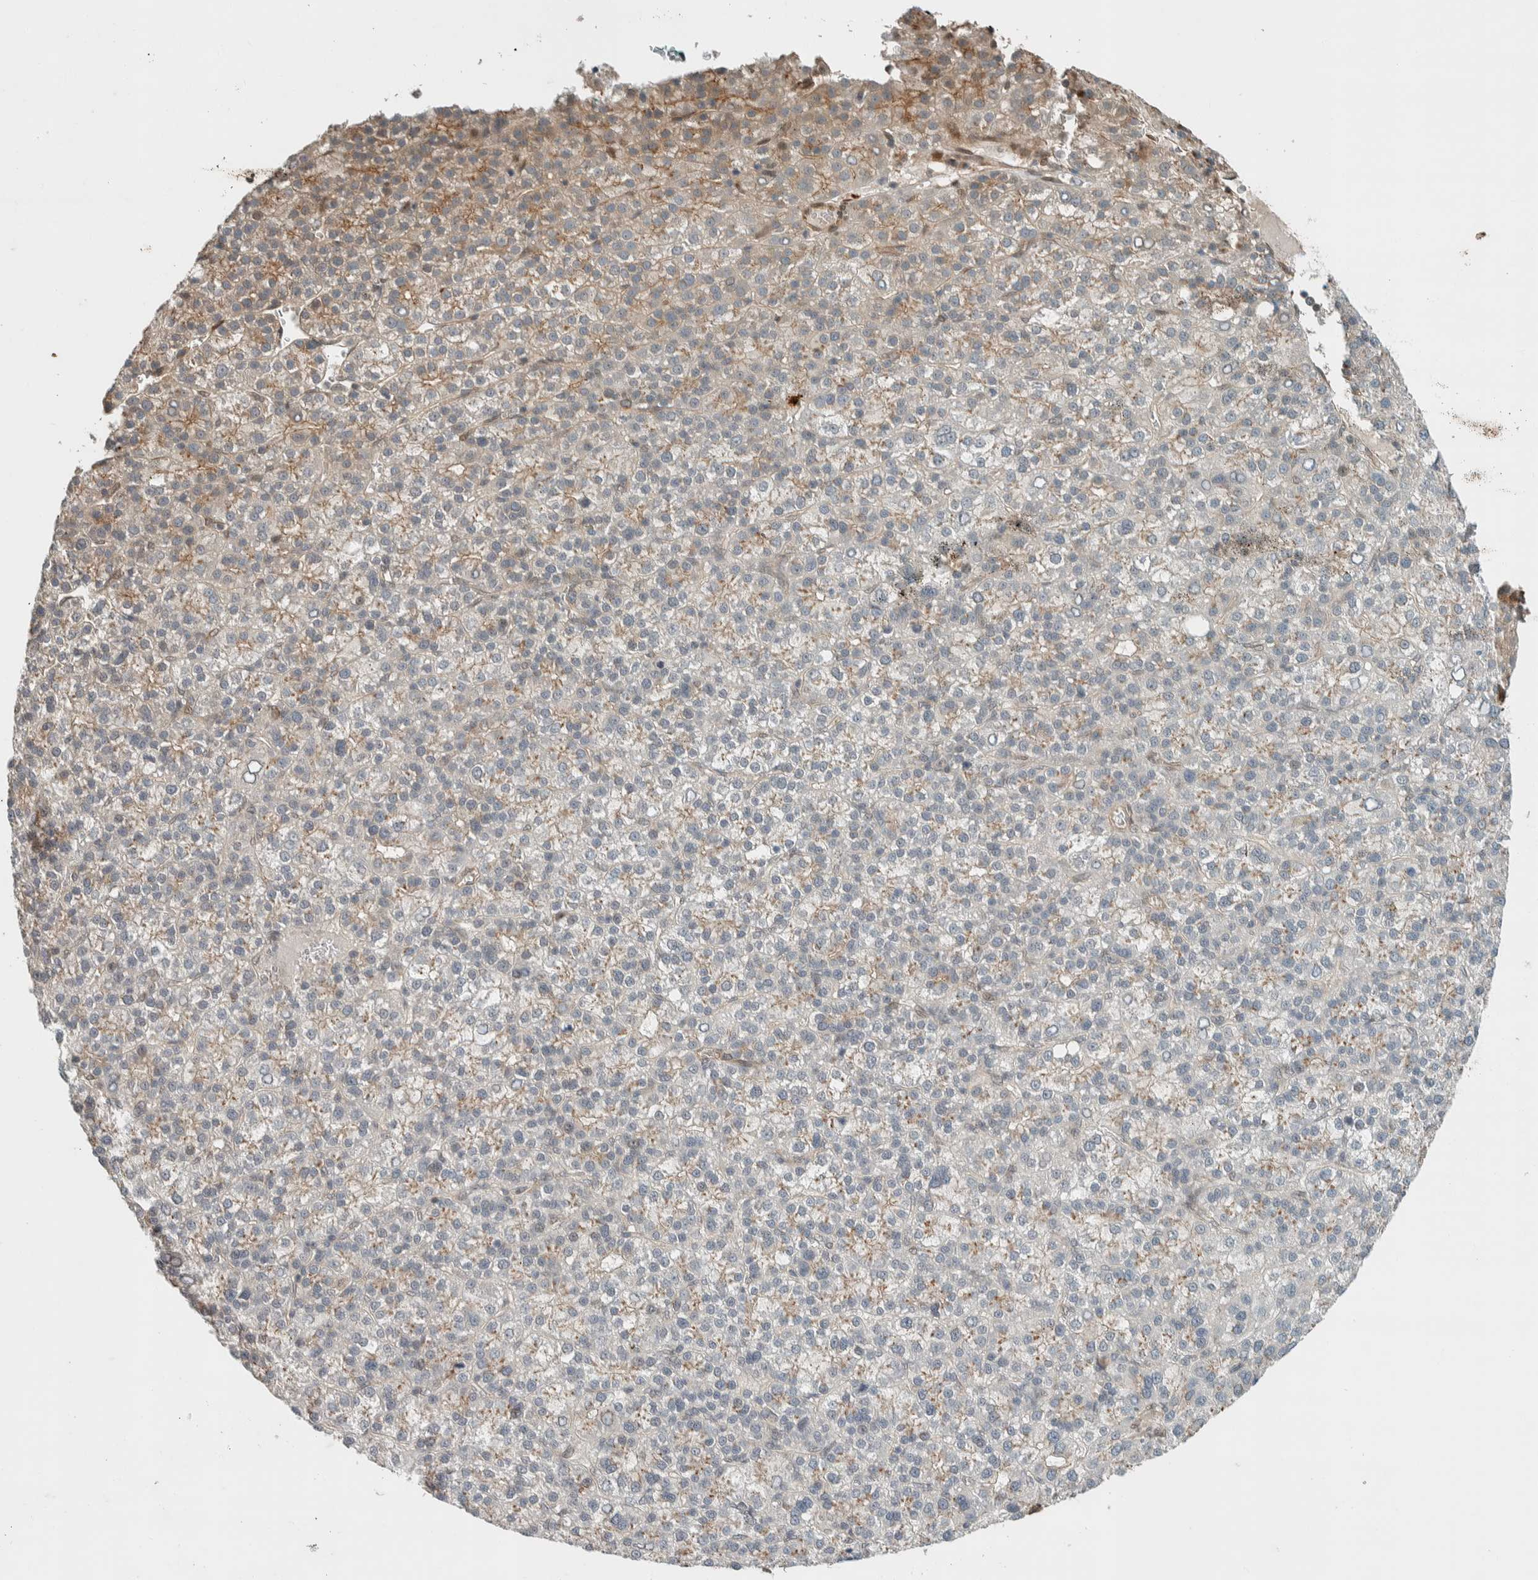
{"staining": {"intensity": "weak", "quantity": "<25%", "location": "cytoplasmic/membranous"}, "tissue": "liver cancer", "cell_type": "Tumor cells", "image_type": "cancer", "snomed": [{"axis": "morphology", "description": "Carcinoma, Hepatocellular, NOS"}, {"axis": "topography", "description": "Liver"}], "caption": "The photomicrograph reveals no significant positivity in tumor cells of hepatocellular carcinoma (liver). Brightfield microscopy of IHC stained with DAB (brown) and hematoxylin (blue), captured at high magnification.", "gene": "STXBP4", "patient": {"sex": "female", "age": 58}}